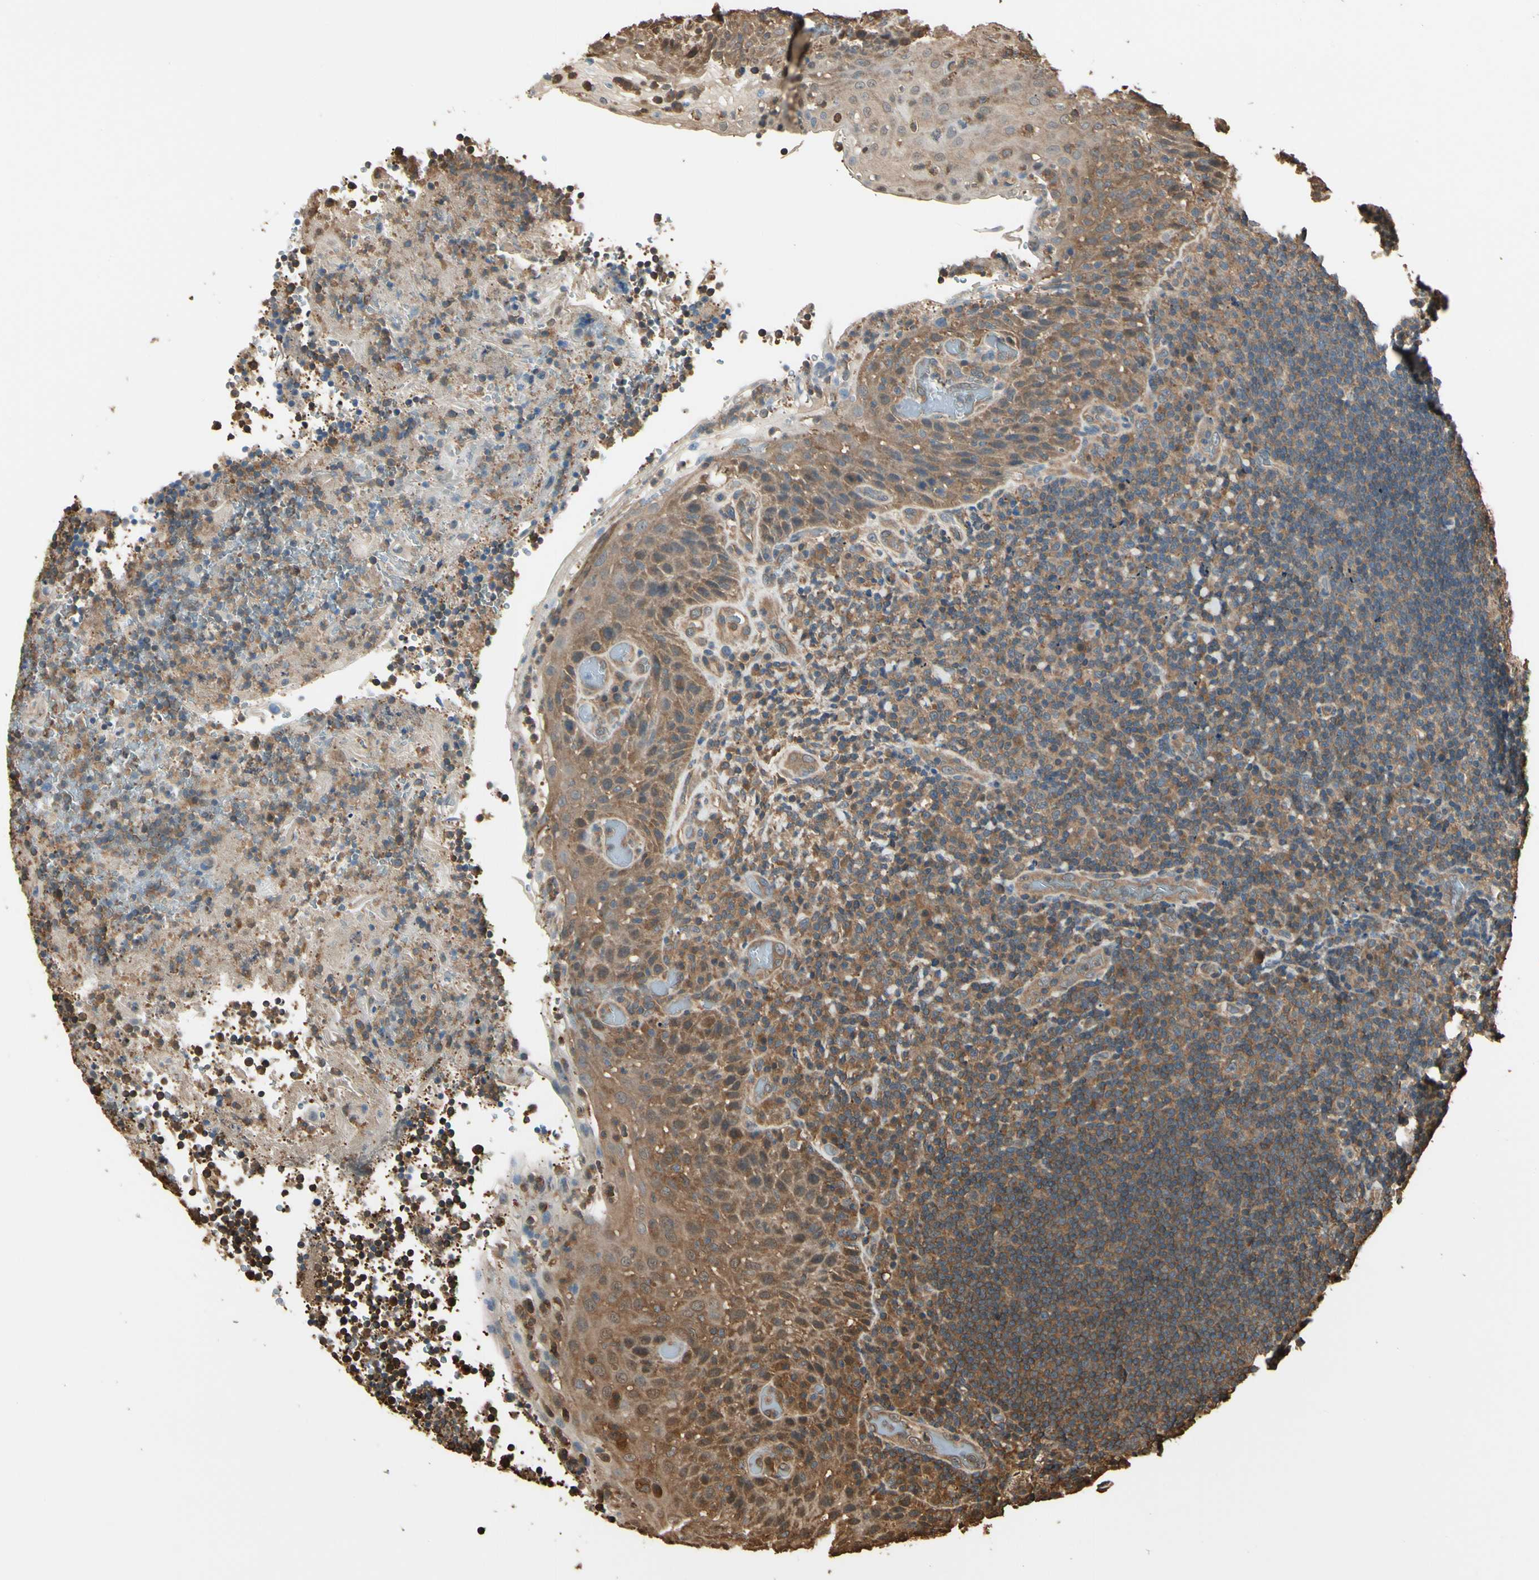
{"staining": {"intensity": "moderate", "quantity": ">75%", "location": "cytoplasmic/membranous"}, "tissue": "lymphoma", "cell_type": "Tumor cells", "image_type": "cancer", "snomed": [{"axis": "morphology", "description": "Malignant lymphoma, non-Hodgkin's type, High grade"}, {"axis": "topography", "description": "Tonsil"}], "caption": "Immunohistochemical staining of human malignant lymphoma, non-Hodgkin's type (high-grade) displays medium levels of moderate cytoplasmic/membranous positivity in approximately >75% of tumor cells. (DAB (3,3'-diaminobenzidine) IHC, brown staining for protein, blue staining for nuclei).", "gene": "YWHAE", "patient": {"sex": "female", "age": 36}}